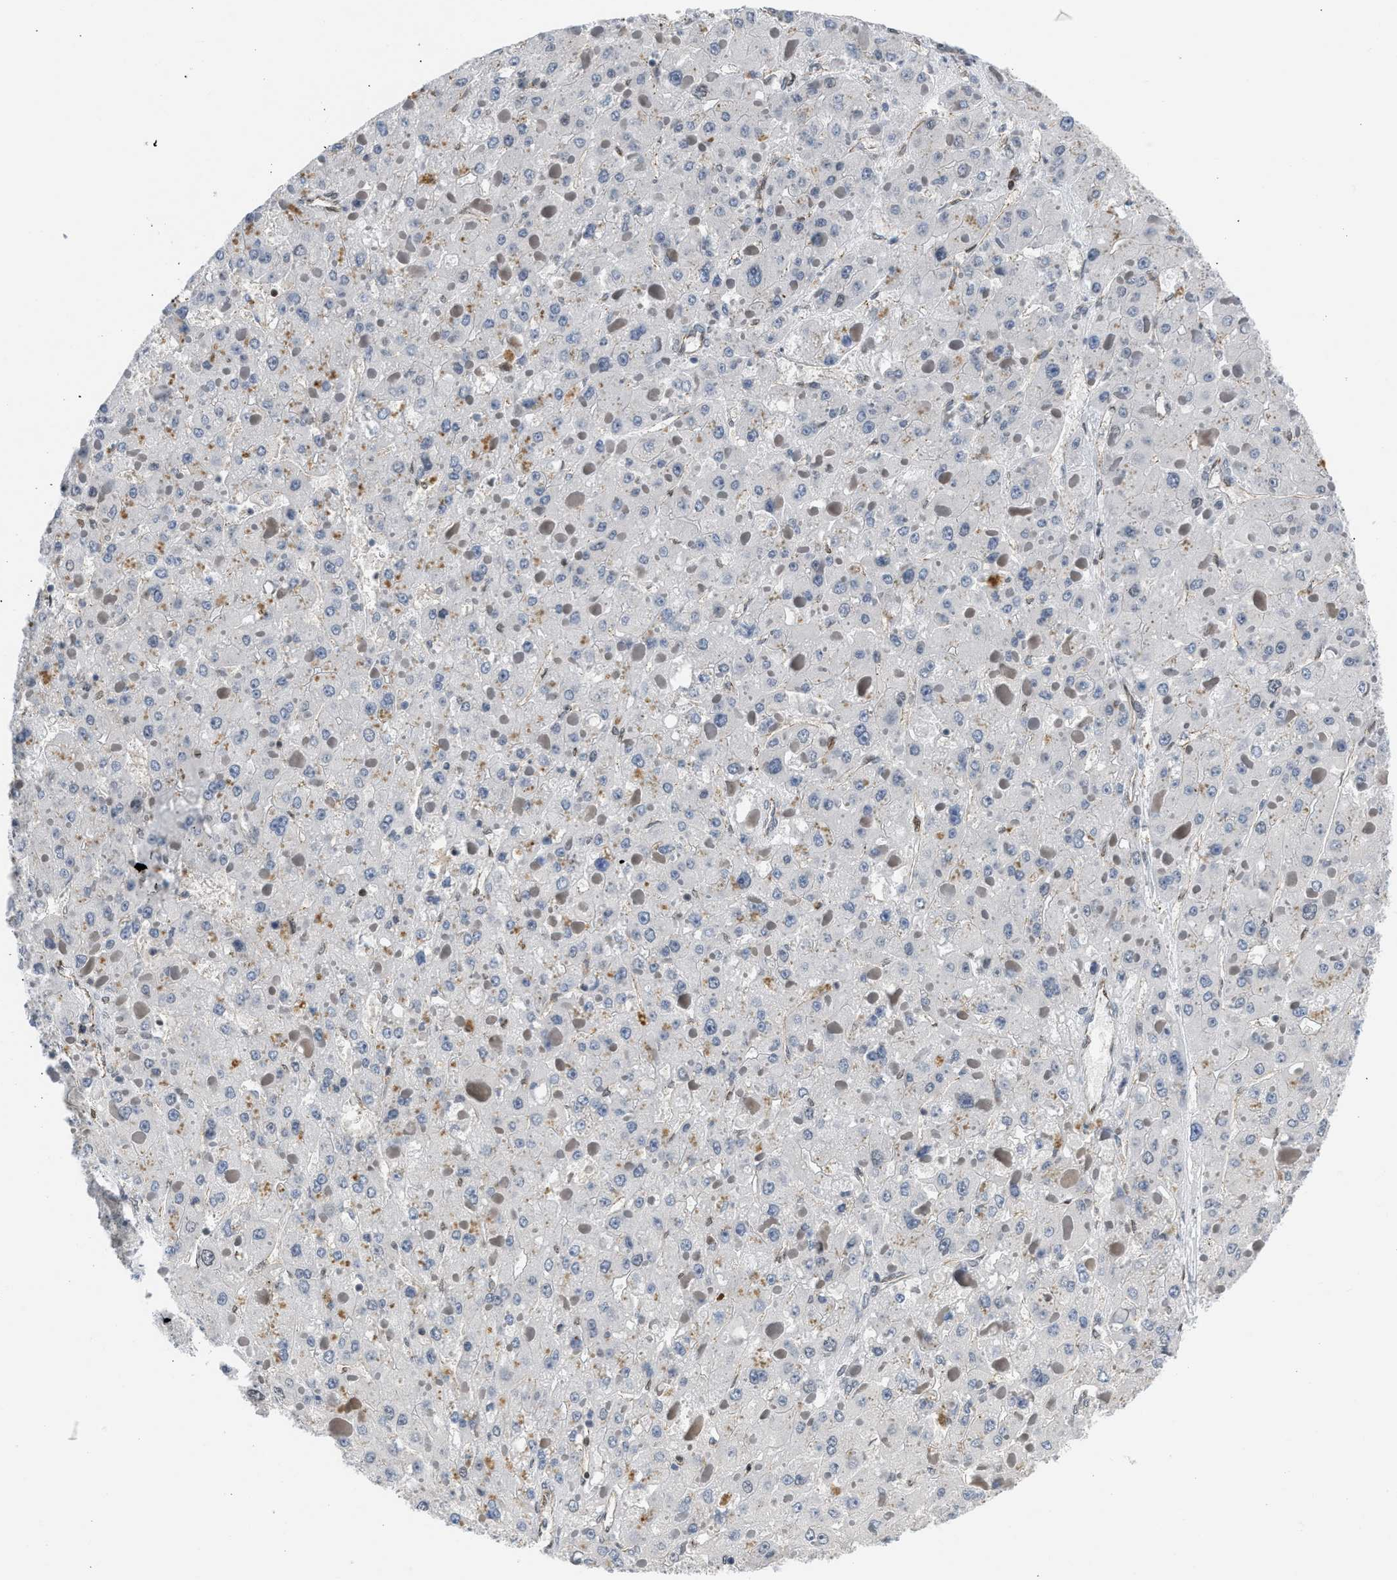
{"staining": {"intensity": "negative", "quantity": "none", "location": "none"}, "tissue": "liver cancer", "cell_type": "Tumor cells", "image_type": "cancer", "snomed": [{"axis": "morphology", "description": "Carcinoma, Hepatocellular, NOS"}, {"axis": "topography", "description": "Liver"}], "caption": "DAB immunohistochemical staining of hepatocellular carcinoma (liver) exhibits no significant positivity in tumor cells.", "gene": "OLIG3", "patient": {"sex": "female", "age": 73}}